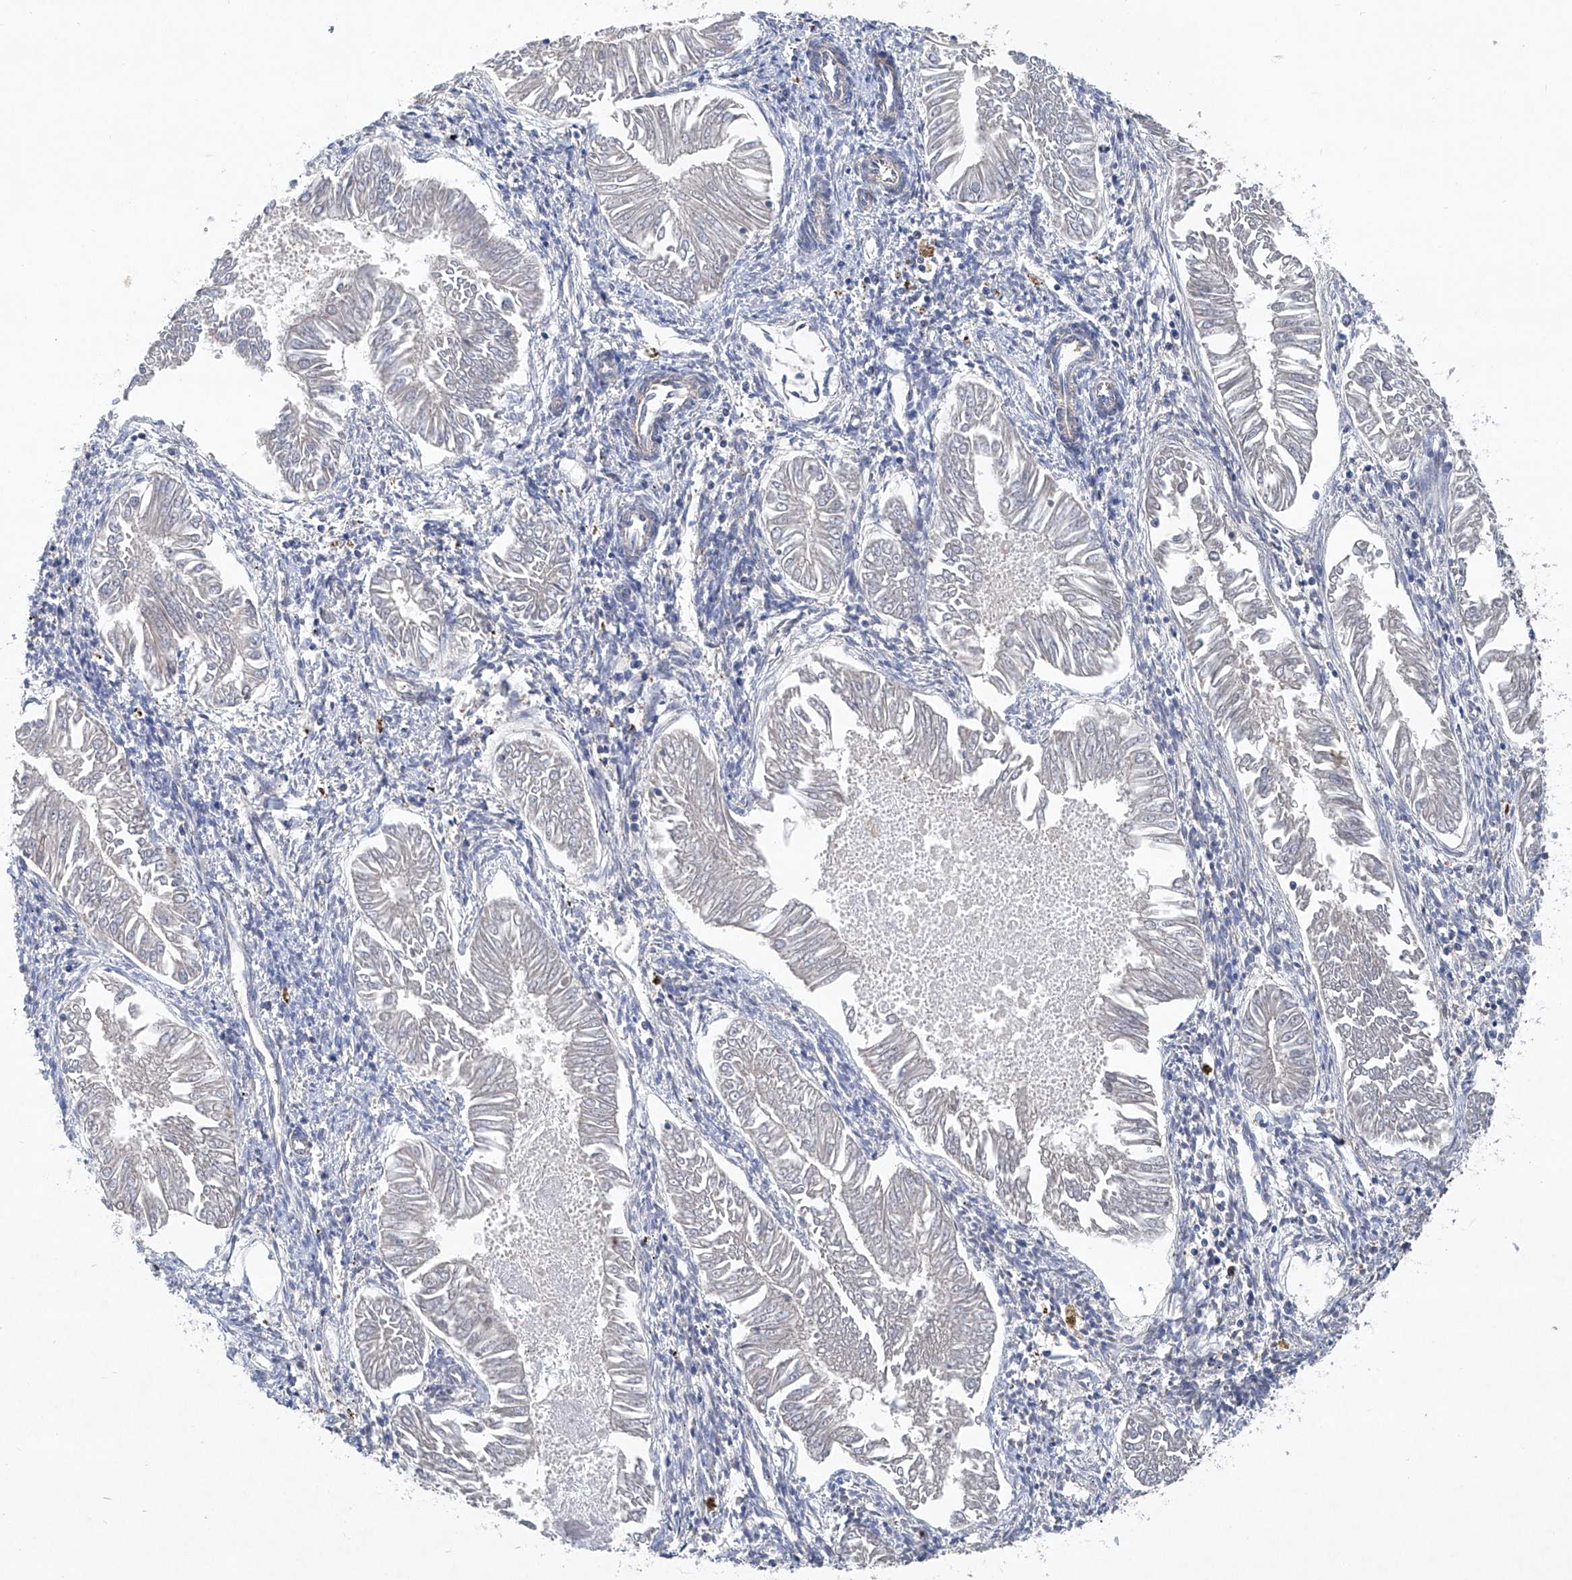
{"staining": {"intensity": "negative", "quantity": "none", "location": "none"}, "tissue": "endometrial cancer", "cell_type": "Tumor cells", "image_type": "cancer", "snomed": [{"axis": "morphology", "description": "Adenocarcinoma, NOS"}, {"axis": "topography", "description": "Endometrium"}], "caption": "Immunohistochemistry image of neoplastic tissue: human endometrial cancer (adenocarcinoma) stained with DAB (3,3'-diaminobenzidine) demonstrates no significant protein staining in tumor cells.", "gene": "NT5C3A", "patient": {"sex": "female", "age": 53}}